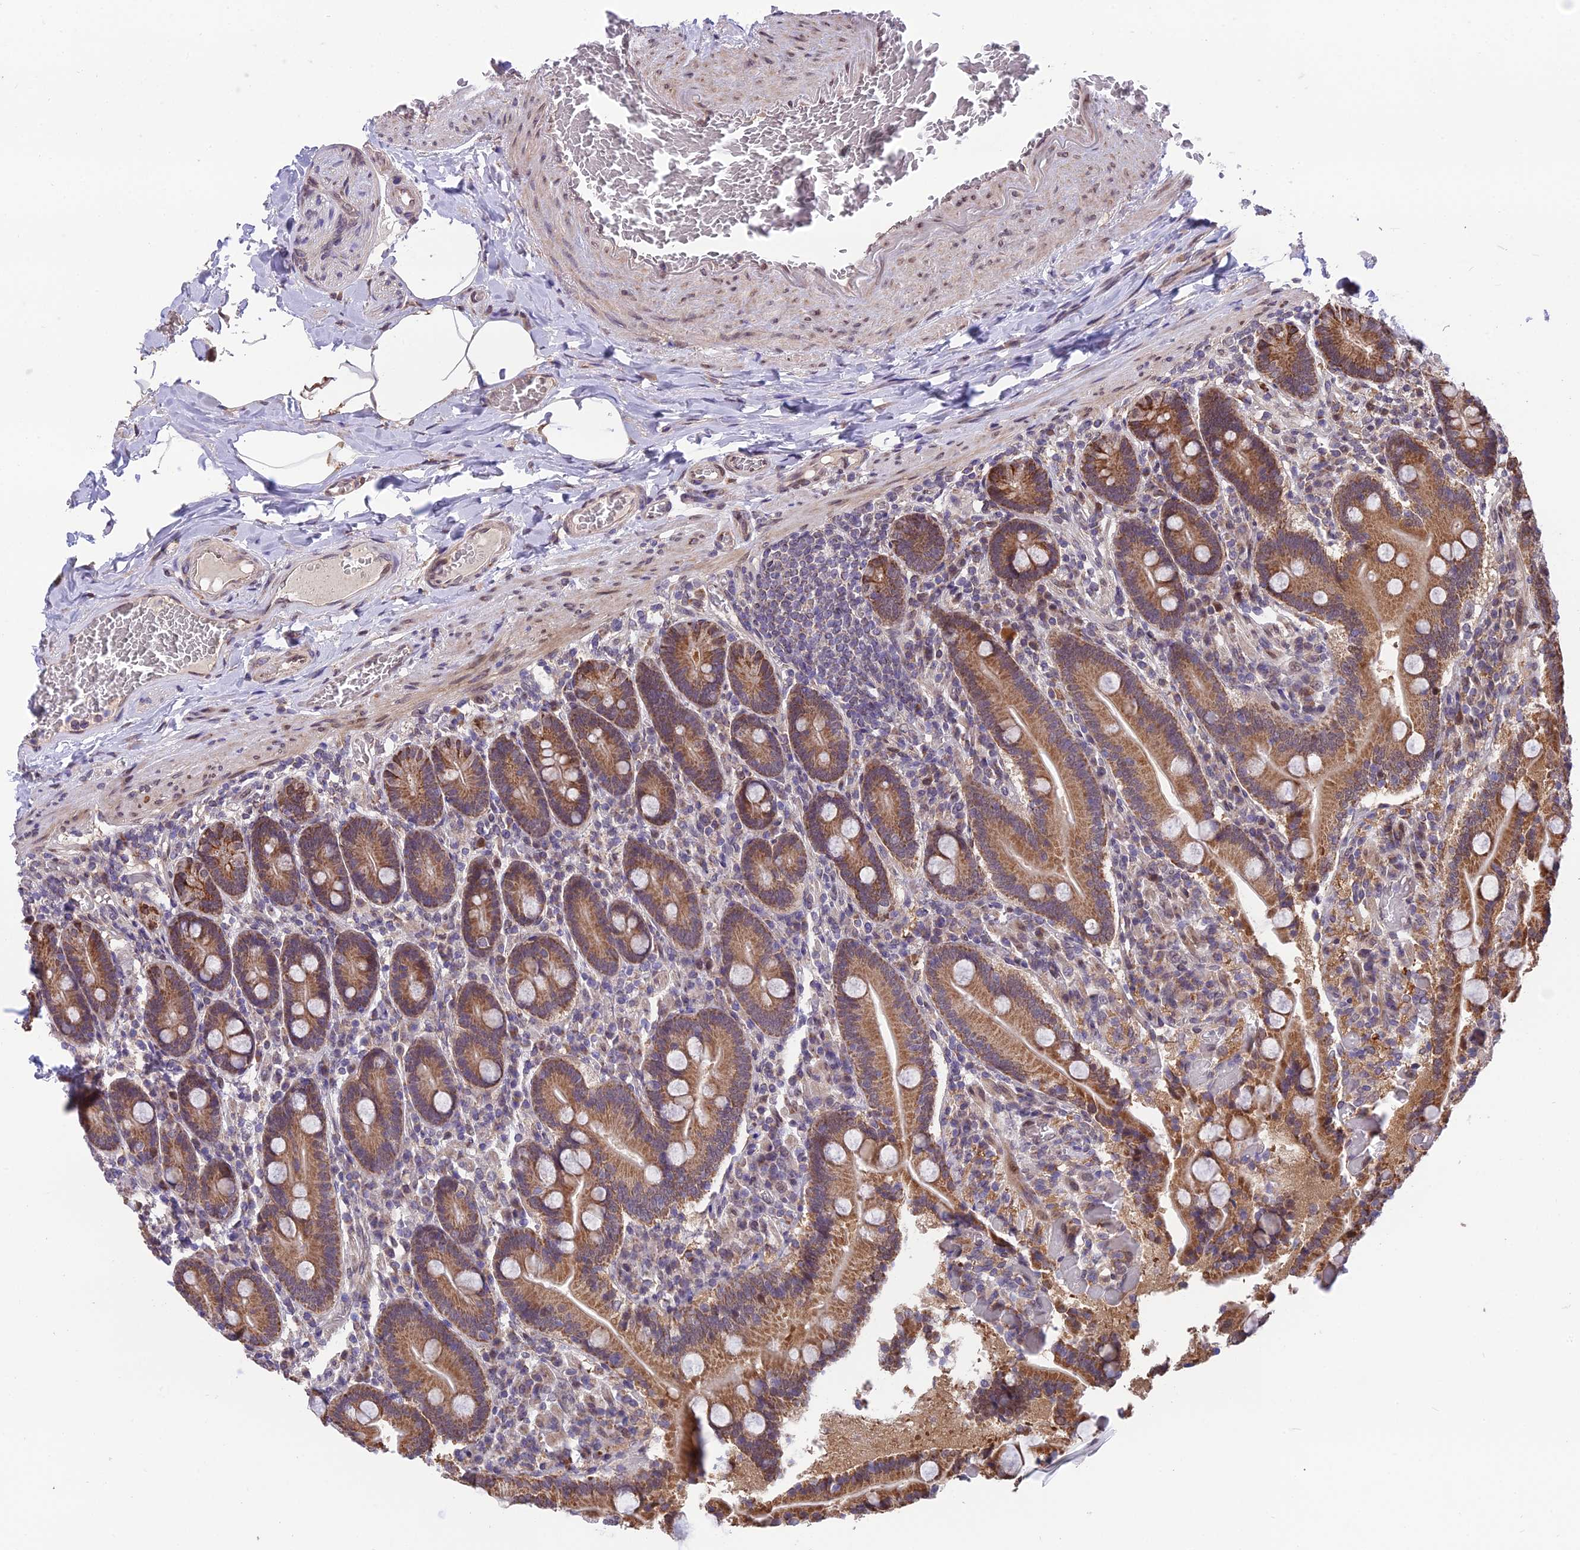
{"staining": {"intensity": "strong", "quantity": ">75%", "location": "cytoplasmic/membranous"}, "tissue": "duodenum", "cell_type": "Glandular cells", "image_type": "normal", "snomed": [{"axis": "morphology", "description": "Normal tissue, NOS"}, {"axis": "topography", "description": "Duodenum"}], "caption": "Immunohistochemical staining of unremarkable duodenum shows >75% levels of strong cytoplasmic/membranous protein staining in approximately >75% of glandular cells.", "gene": "CYP2R1", "patient": {"sex": "female", "age": 62}}